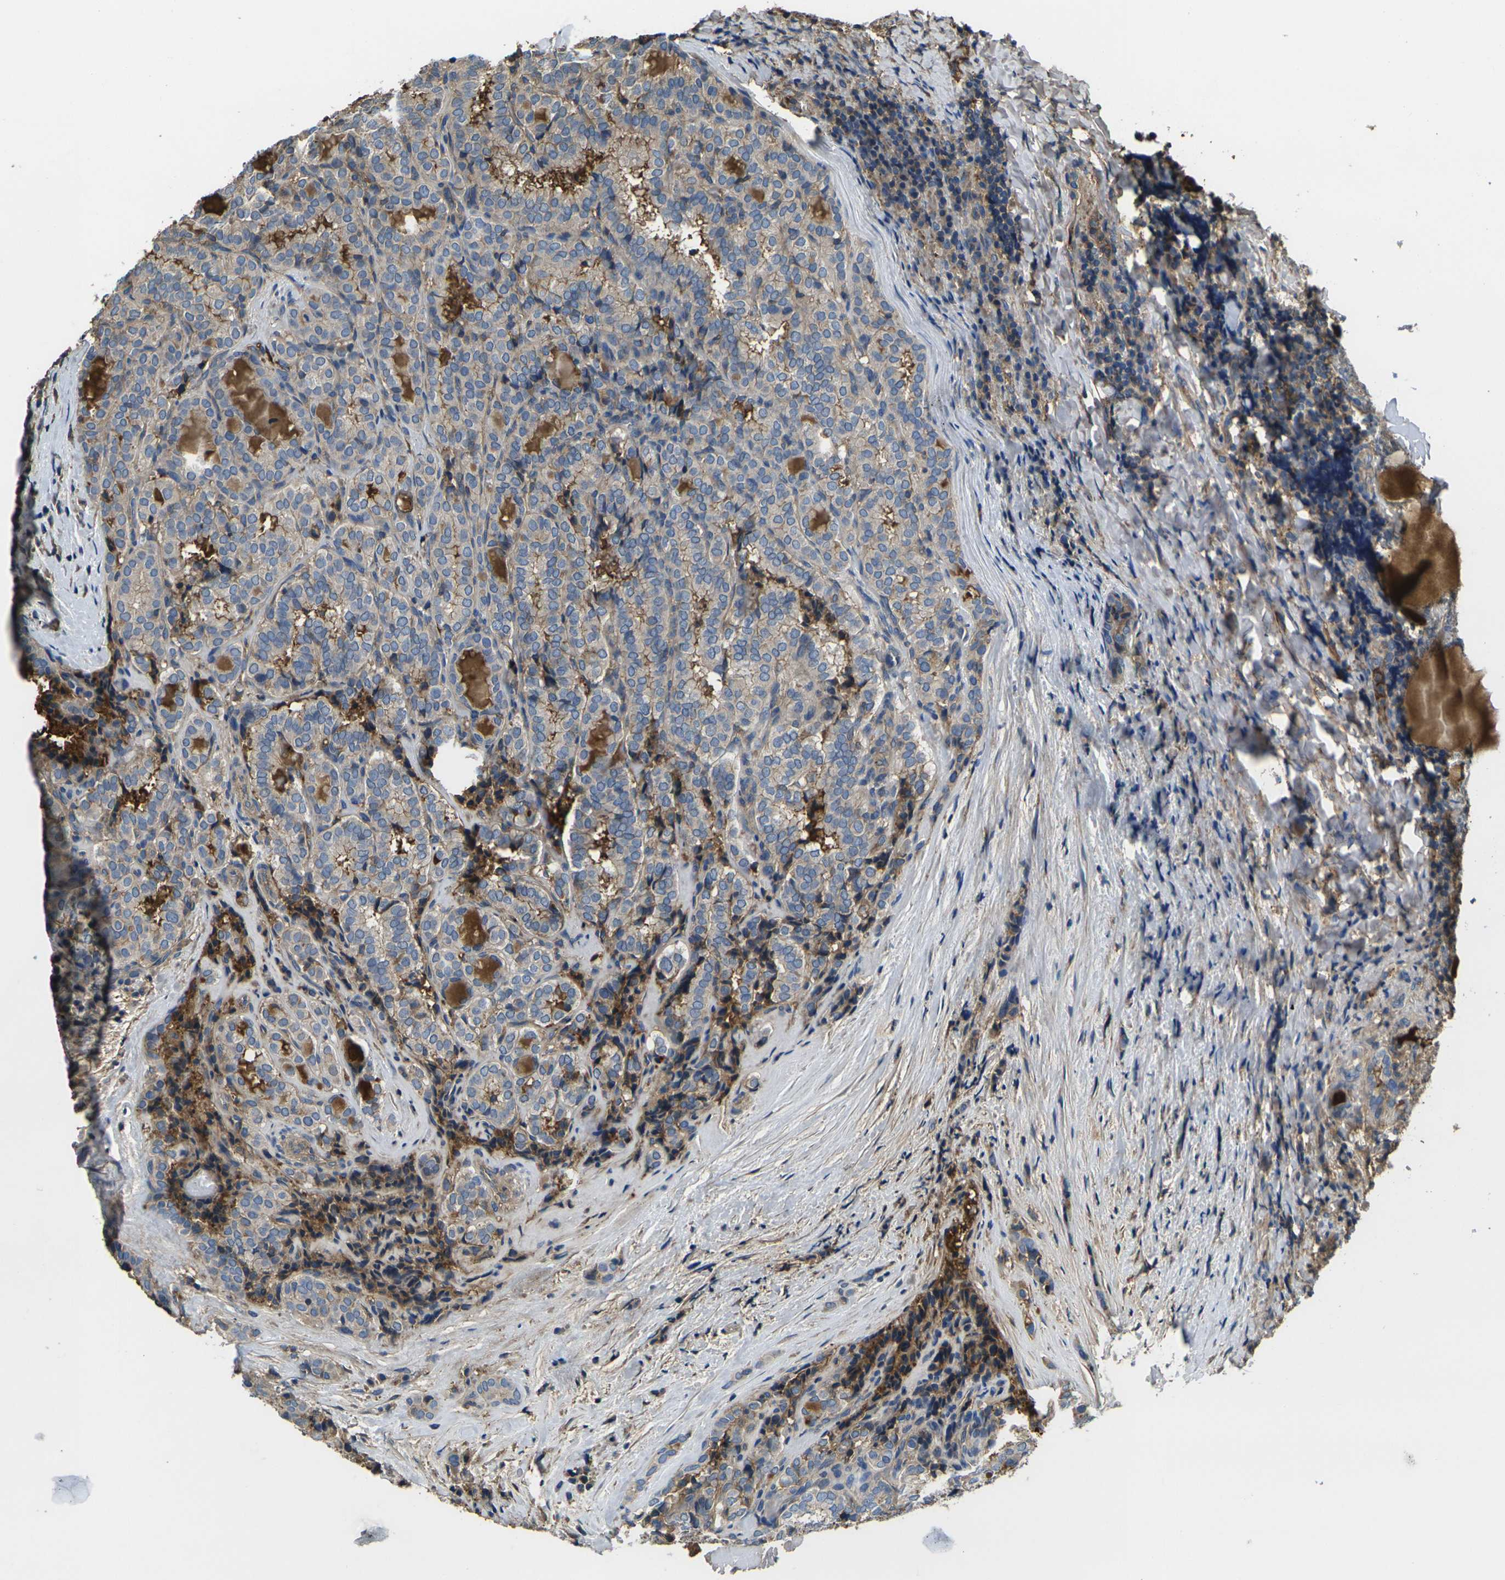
{"staining": {"intensity": "weak", "quantity": ">75%", "location": "cytoplasmic/membranous"}, "tissue": "thyroid cancer", "cell_type": "Tumor cells", "image_type": "cancer", "snomed": [{"axis": "morphology", "description": "Normal tissue, NOS"}, {"axis": "morphology", "description": "Papillary adenocarcinoma, NOS"}, {"axis": "topography", "description": "Thyroid gland"}], "caption": "High-magnification brightfield microscopy of papillary adenocarcinoma (thyroid) stained with DAB (brown) and counterstained with hematoxylin (blue). tumor cells exhibit weak cytoplasmic/membranous staining is seen in about>75% of cells.", "gene": "HSPG2", "patient": {"sex": "female", "age": 30}}